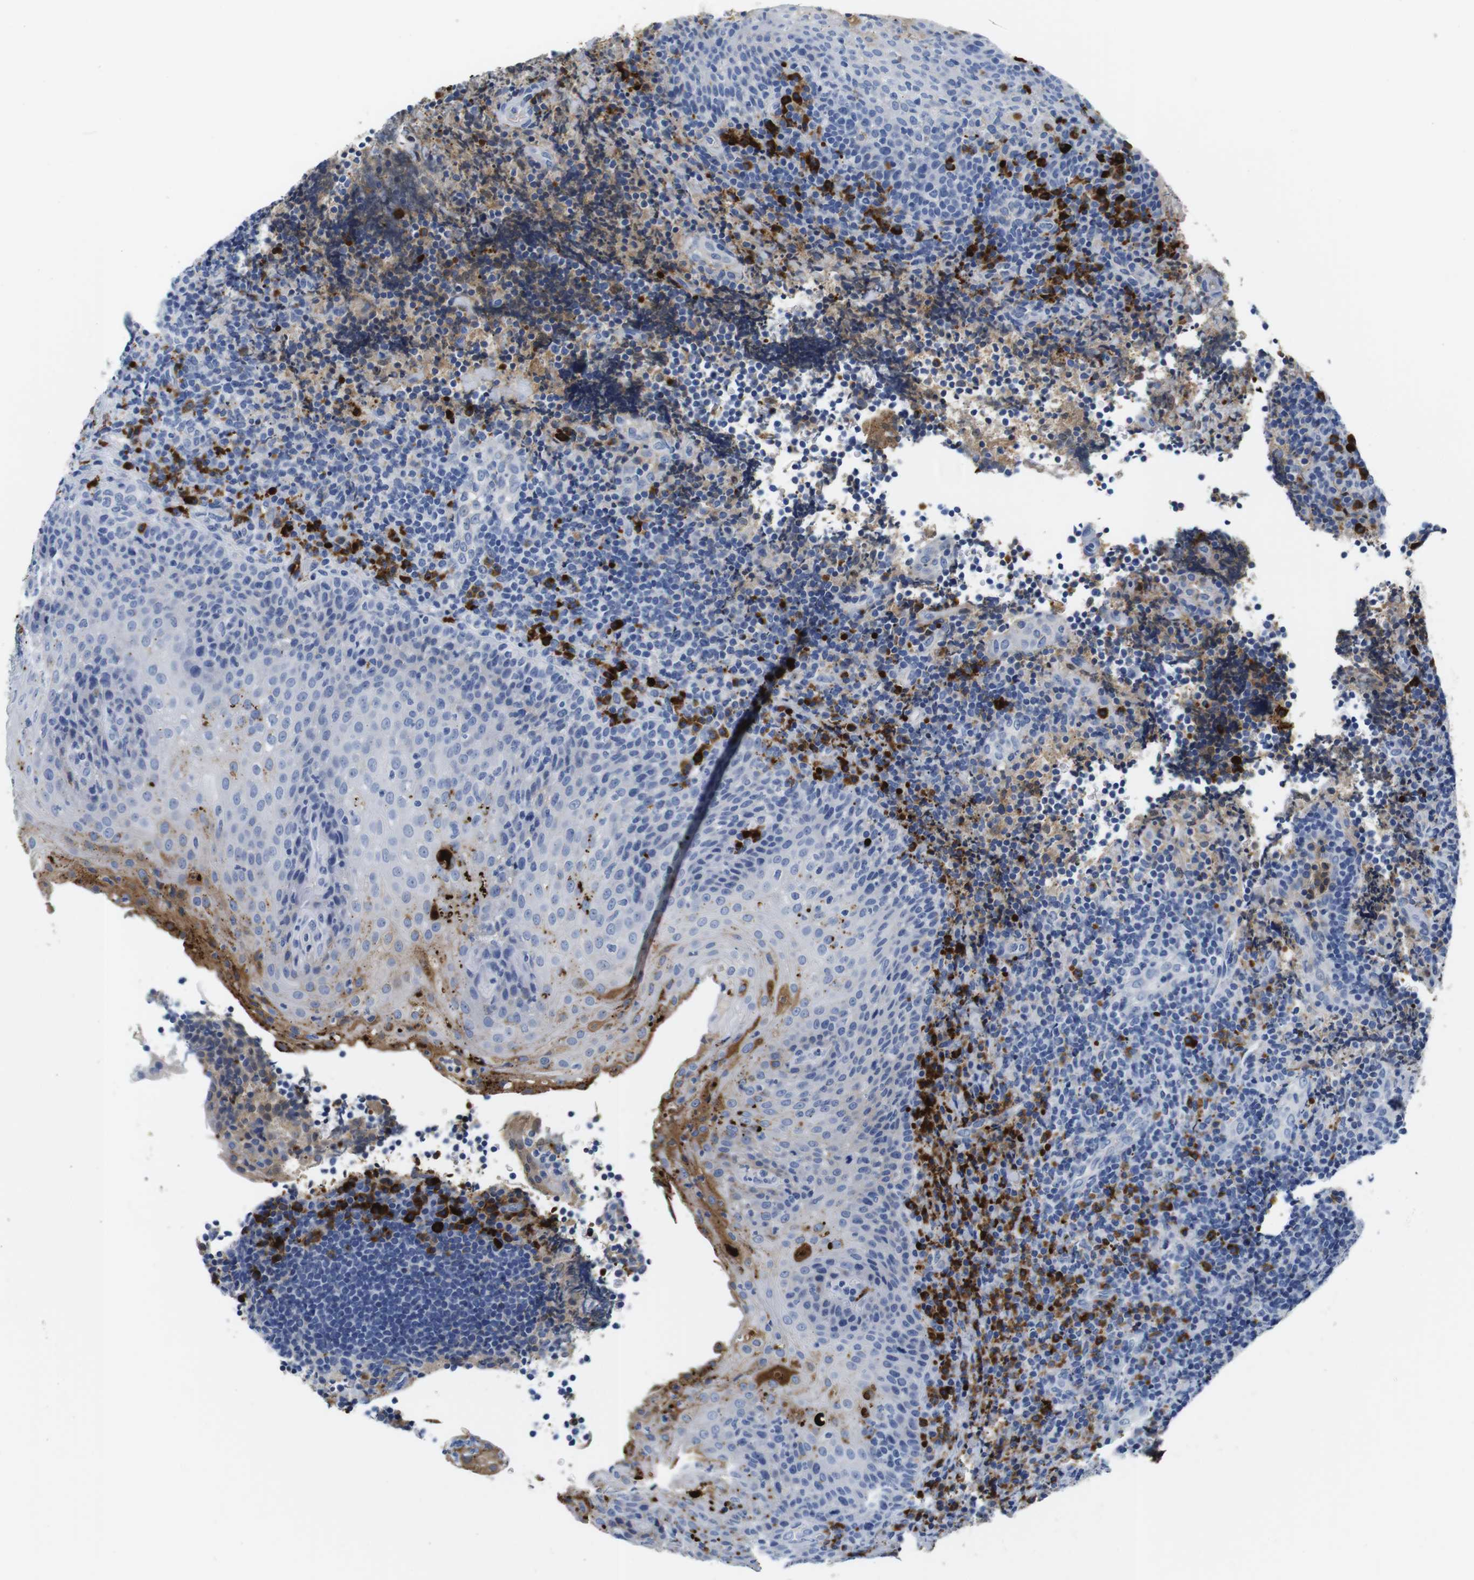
{"staining": {"intensity": "negative", "quantity": "none", "location": "none"}, "tissue": "lymphoma", "cell_type": "Tumor cells", "image_type": "cancer", "snomed": [{"axis": "morphology", "description": "Malignant lymphoma, non-Hodgkin's type, High grade"}, {"axis": "topography", "description": "Tonsil"}], "caption": "Protein analysis of lymphoma shows no significant positivity in tumor cells.", "gene": "IGKC", "patient": {"sex": "female", "age": 36}}